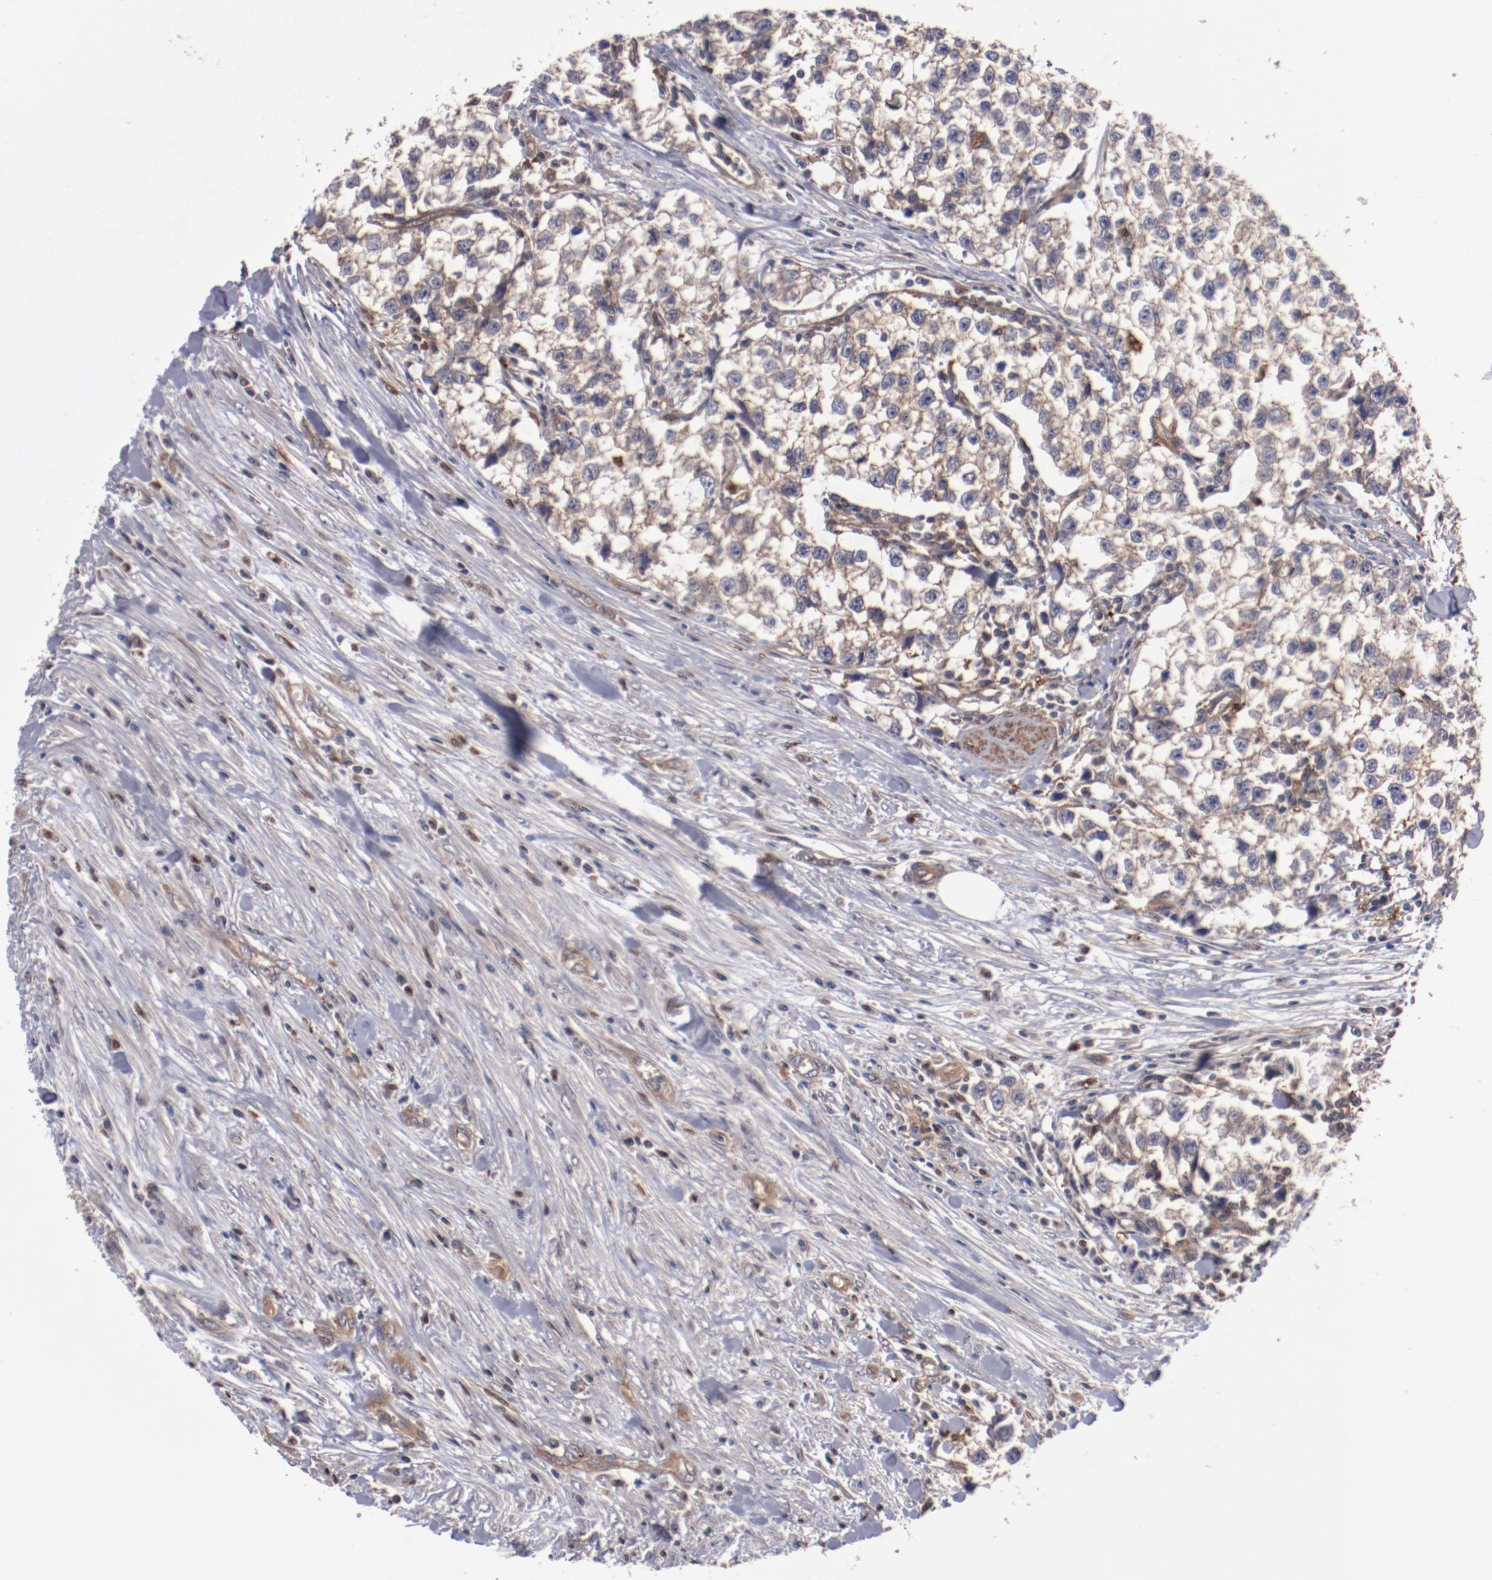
{"staining": {"intensity": "moderate", "quantity": "25%-75%", "location": "cytoplasmic/membranous"}, "tissue": "testis cancer", "cell_type": "Tumor cells", "image_type": "cancer", "snomed": [{"axis": "morphology", "description": "Seminoma, NOS"}, {"axis": "morphology", "description": "Carcinoma, Embryonal, NOS"}, {"axis": "topography", "description": "Testis"}], "caption": "Moderate cytoplasmic/membranous staining is appreciated in about 25%-75% of tumor cells in embryonal carcinoma (testis). The protein of interest is shown in brown color, while the nuclei are stained blue.", "gene": "DNAAF2", "patient": {"sex": "male", "age": 30}}